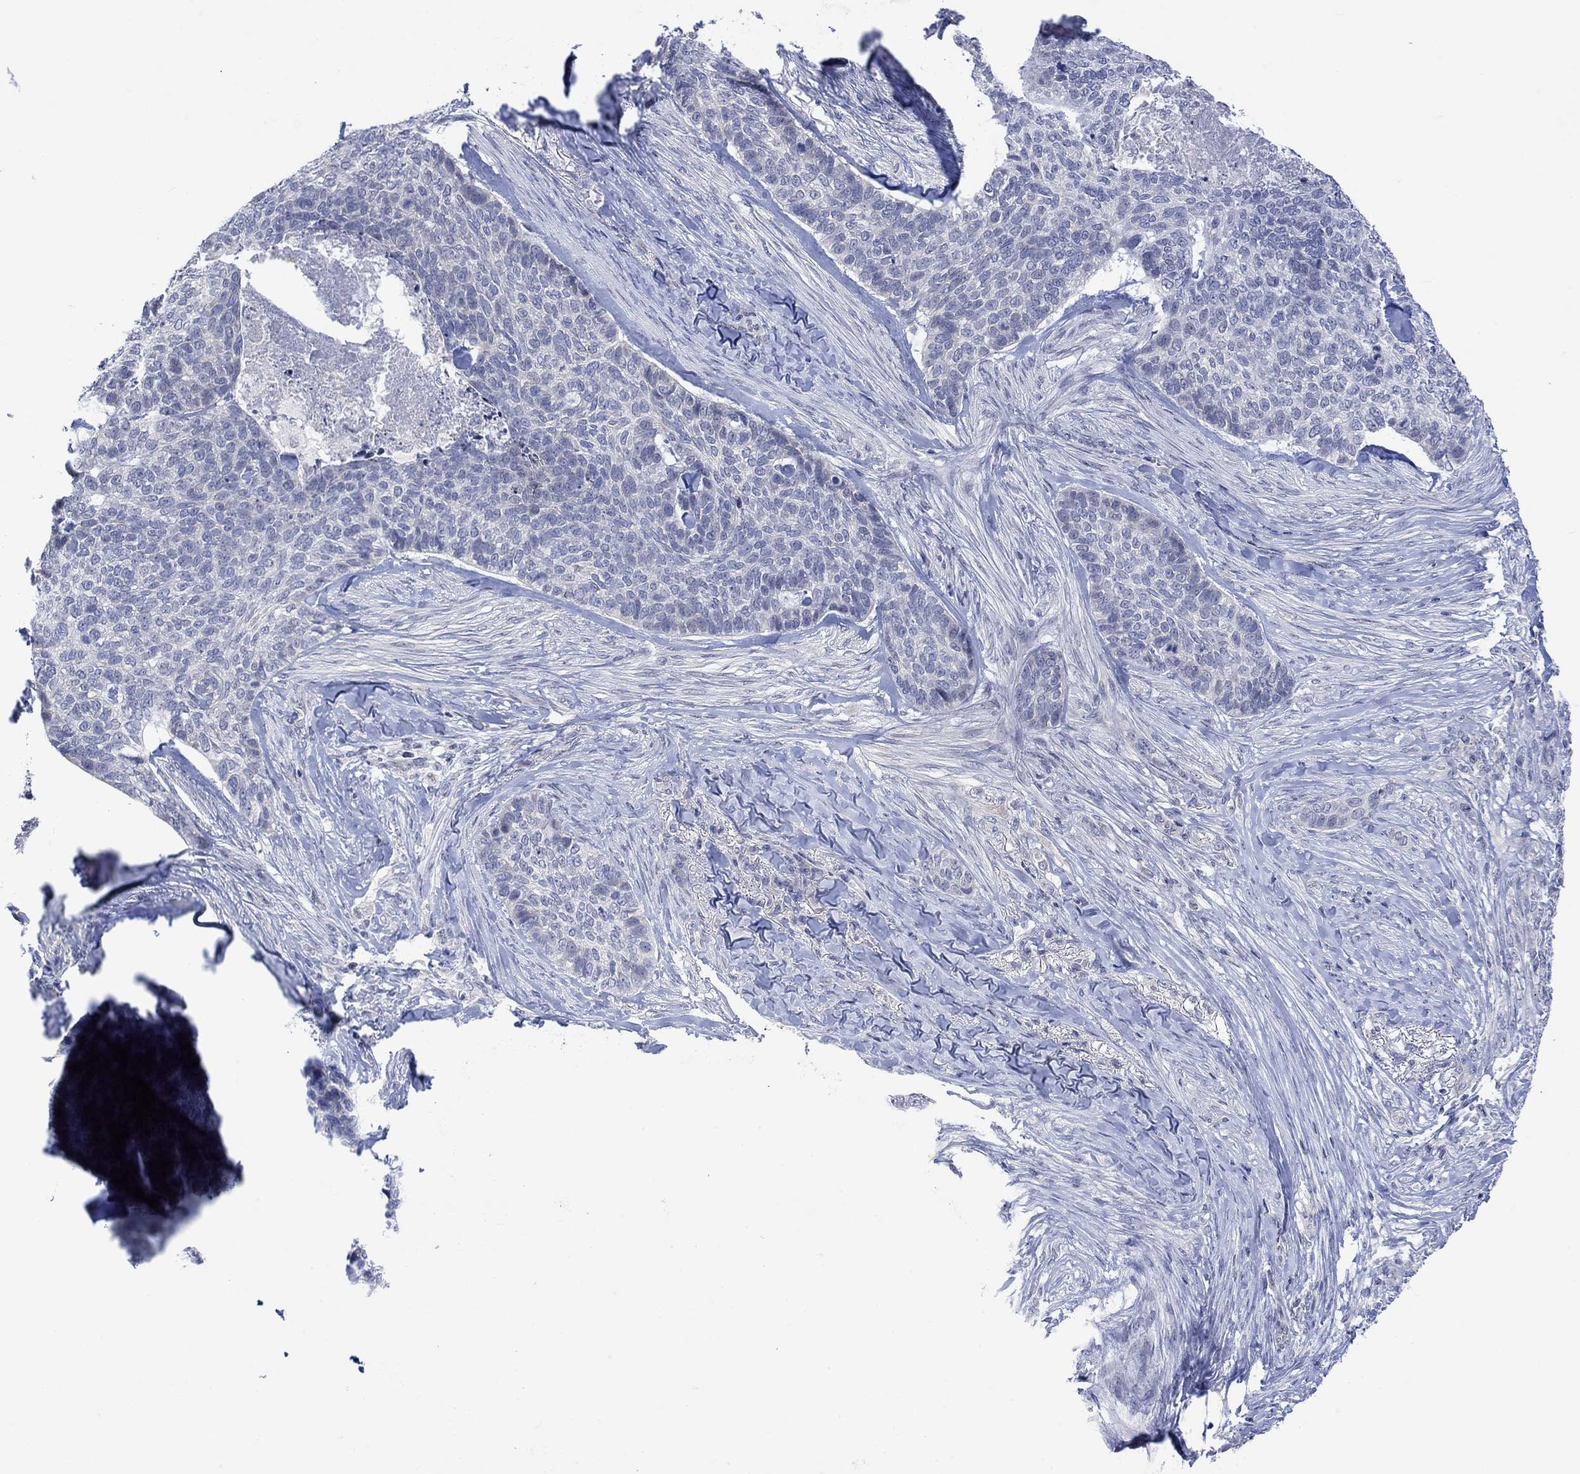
{"staining": {"intensity": "negative", "quantity": "none", "location": "none"}, "tissue": "skin cancer", "cell_type": "Tumor cells", "image_type": "cancer", "snomed": [{"axis": "morphology", "description": "Basal cell carcinoma"}, {"axis": "topography", "description": "Skin"}], "caption": "Immunohistochemistry (IHC) photomicrograph of neoplastic tissue: human skin cancer stained with DAB exhibits no significant protein staining in tumor cells. (Brightfield microscopy of DAB IHC at high magnification).", "gene": "DCX", "patient": {"sex": "female", "age": 69}}